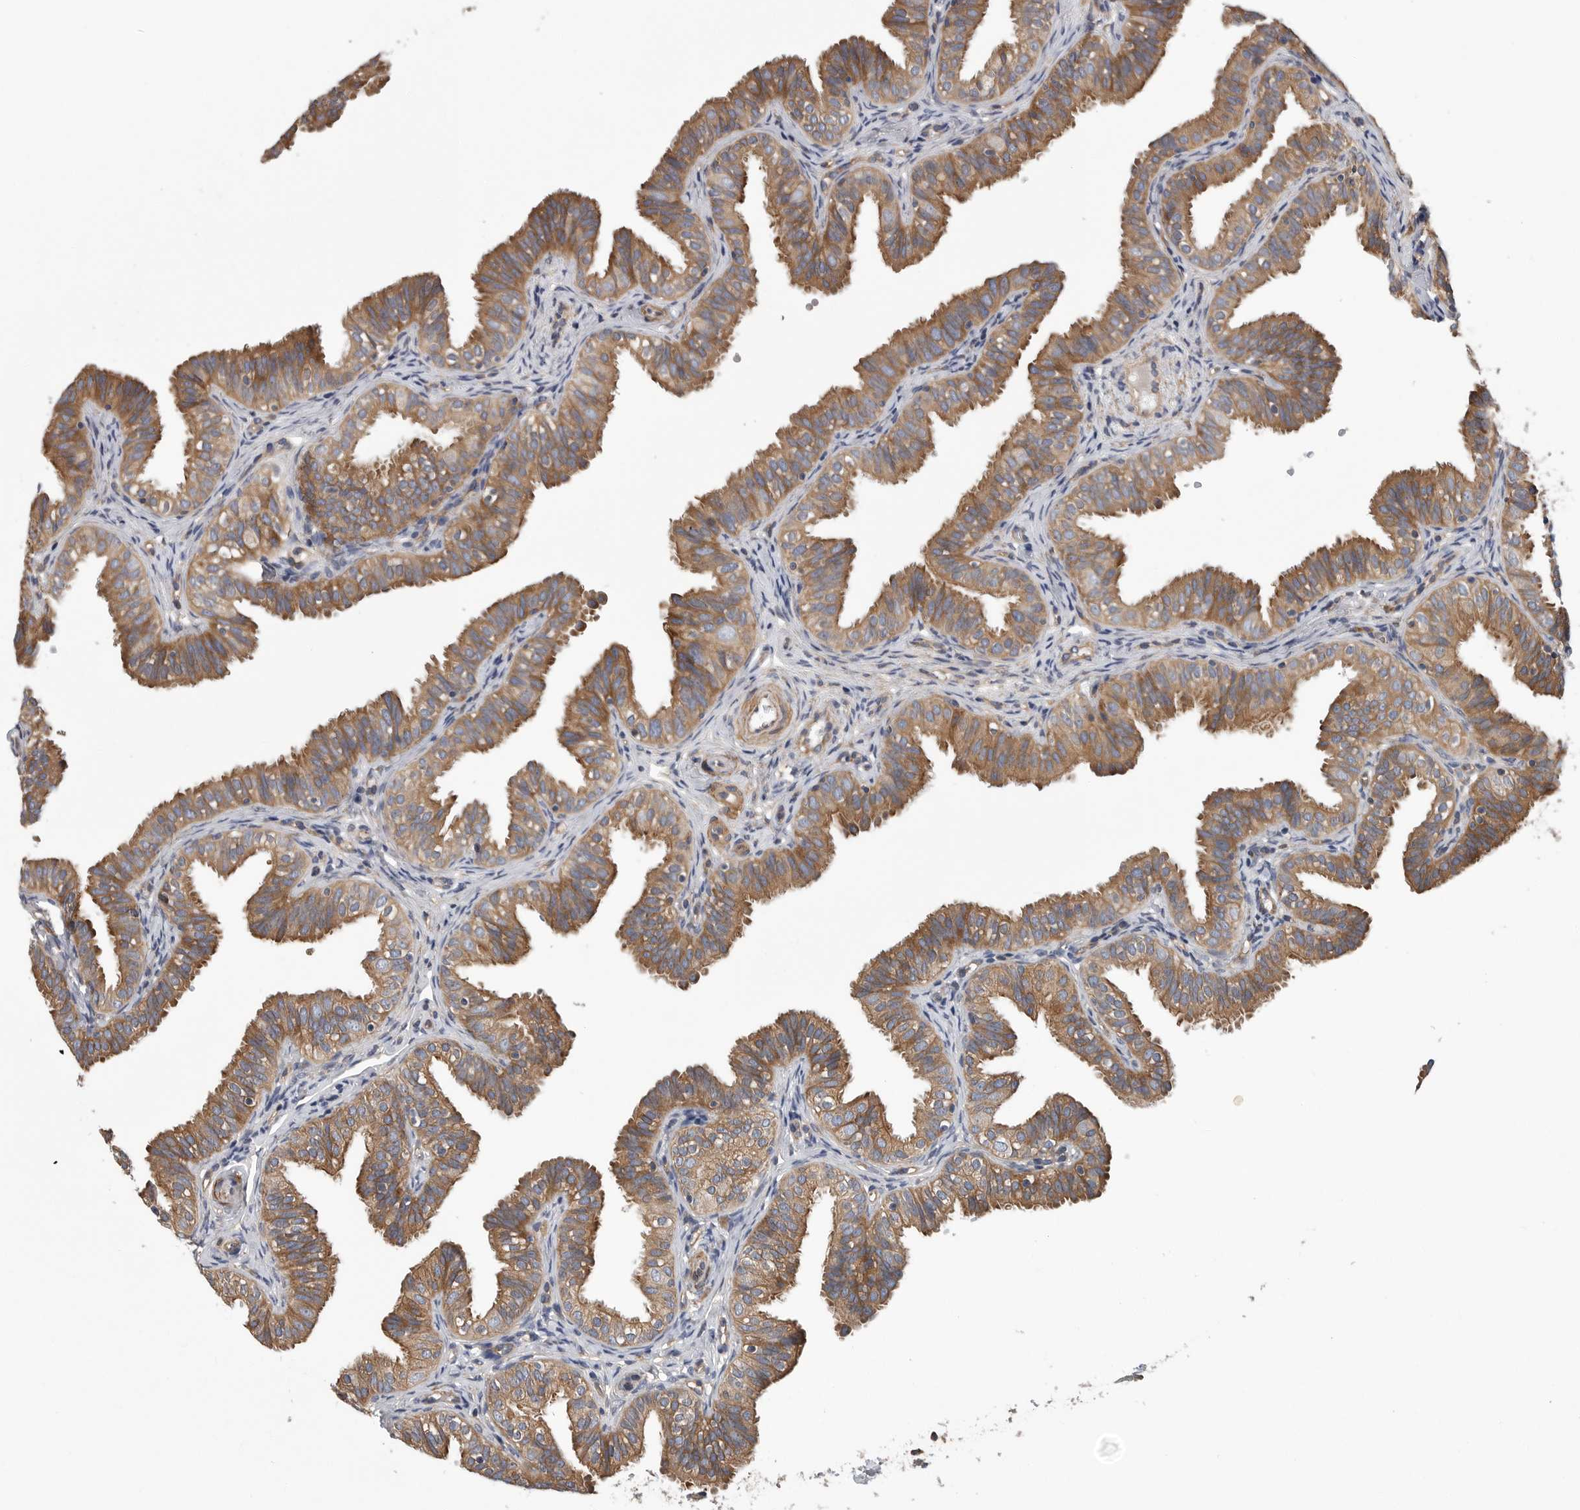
{"staining": {"intensity": "moderate", "quantity": ">75%", "location": "cytoplasmic/membranous"}, "tissue": "fallopian tube", "cell_type": "Glandular cells", "image_type": "normal", "snomed": [{"axis": "morphology", "description": "Normal tissue, NOS"}, {"axis": "topography", "description": "Fallopian tube"}], "caption": "Immunohistochemistry of normal fallopian tube demonstrates medium levels of moderate cytoplasmic/membranous positivity in about >75% of glandular cells.", "gene": "OXR1", "patient": {"sex": "female", "age": 35}}